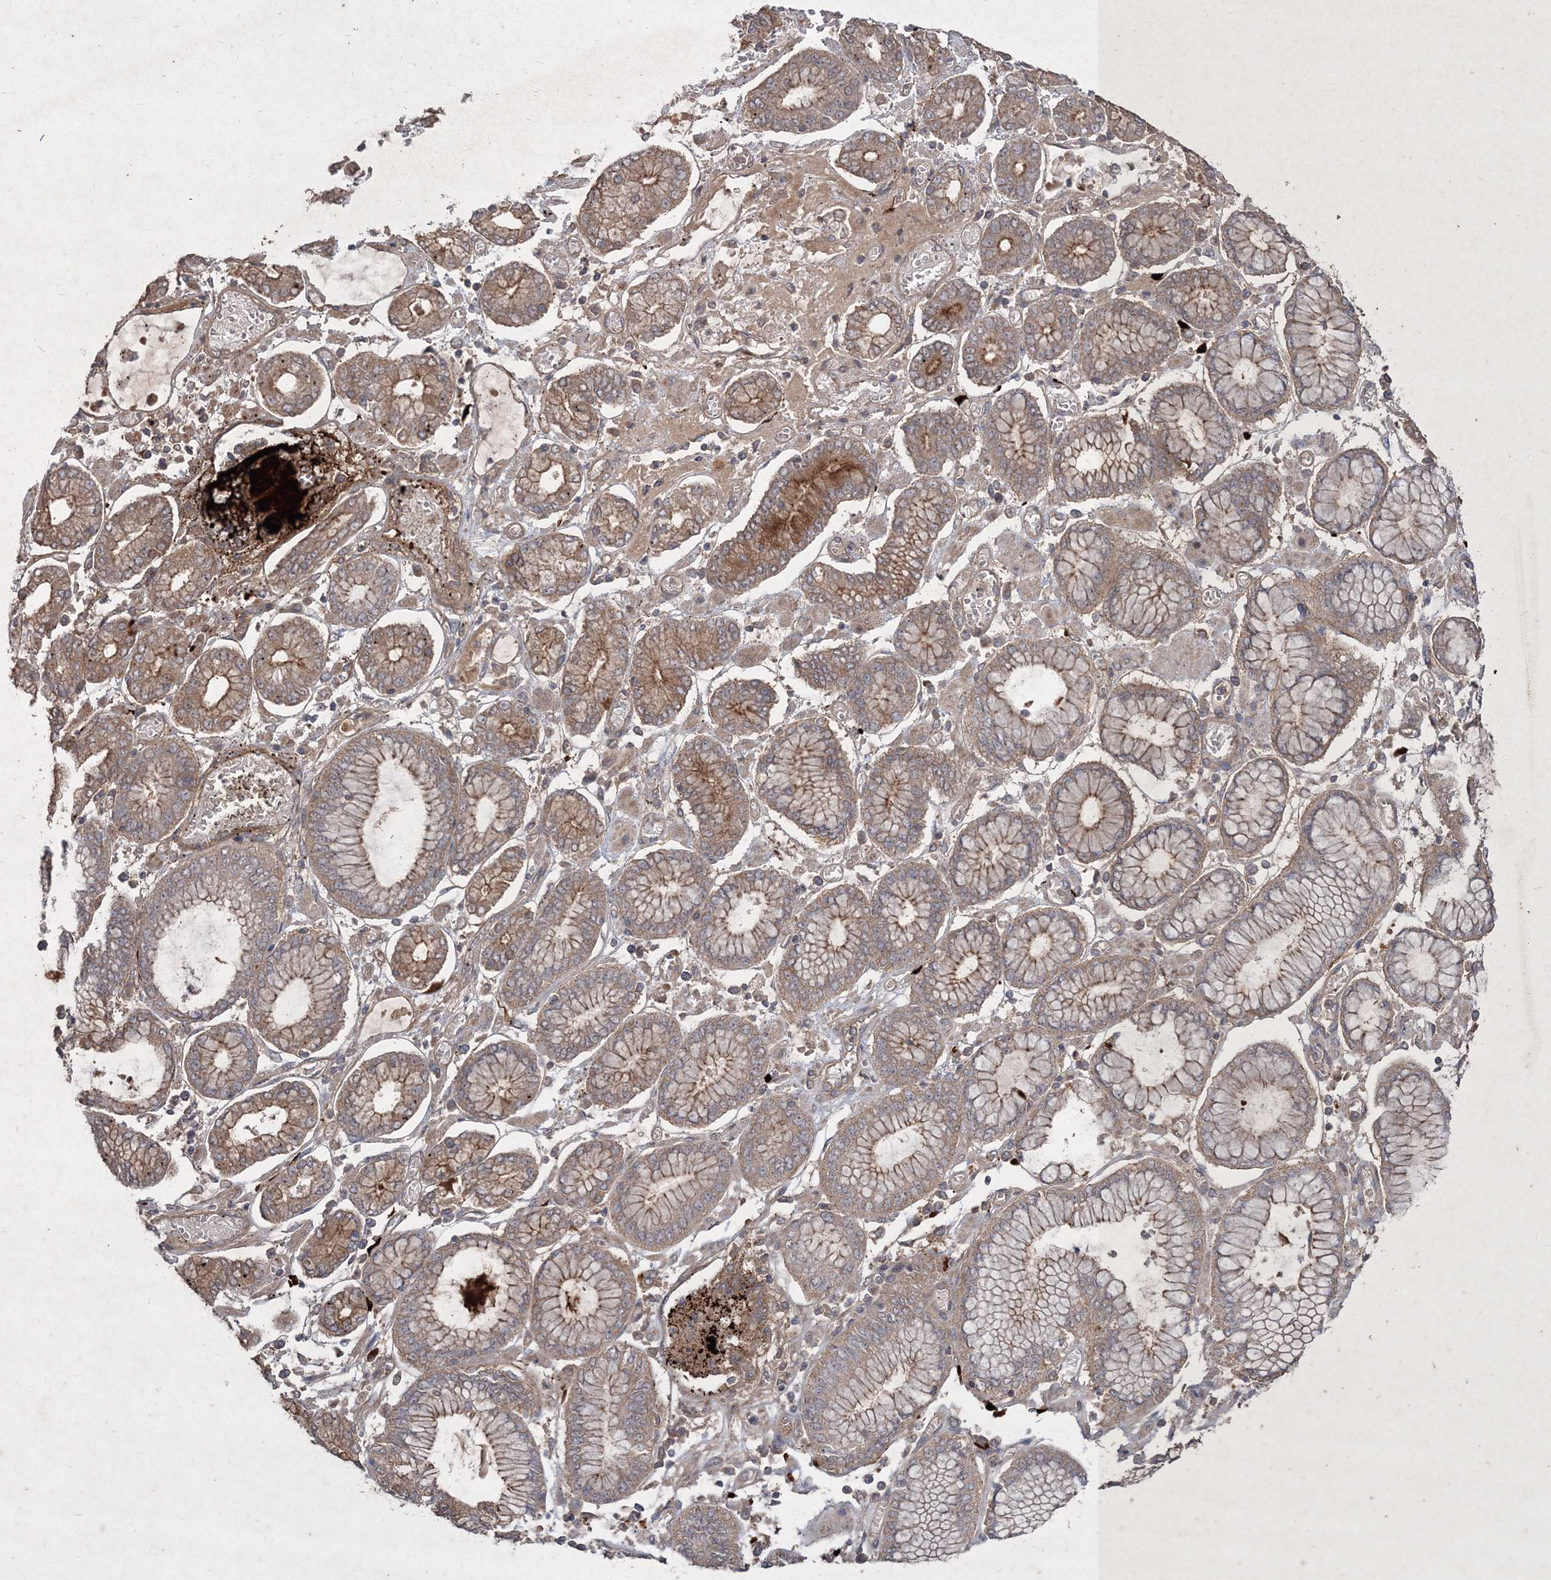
{"staining": {"intensity": "moderate", "quantity": ">75%", "location": "cytoplasmic/membranous"}, "tissue": "stomach cancer", "cell_type": "Tumor cells", "image_type": "cancer", "snomed": [{"axis": "morphology", "description": "Adenocarcinoma, NOS"}, {"axis": "topography", "description": "Stomach"}], "caption": "Protein expression by immunohistochemistry displays moderate cytoplasmic/membranous expression in approximately >75% of tumor cells in stomach cancer (adenocarcinoma).", "gene": "SPRY1", "patient": {"sex": "male", "age": 76}}